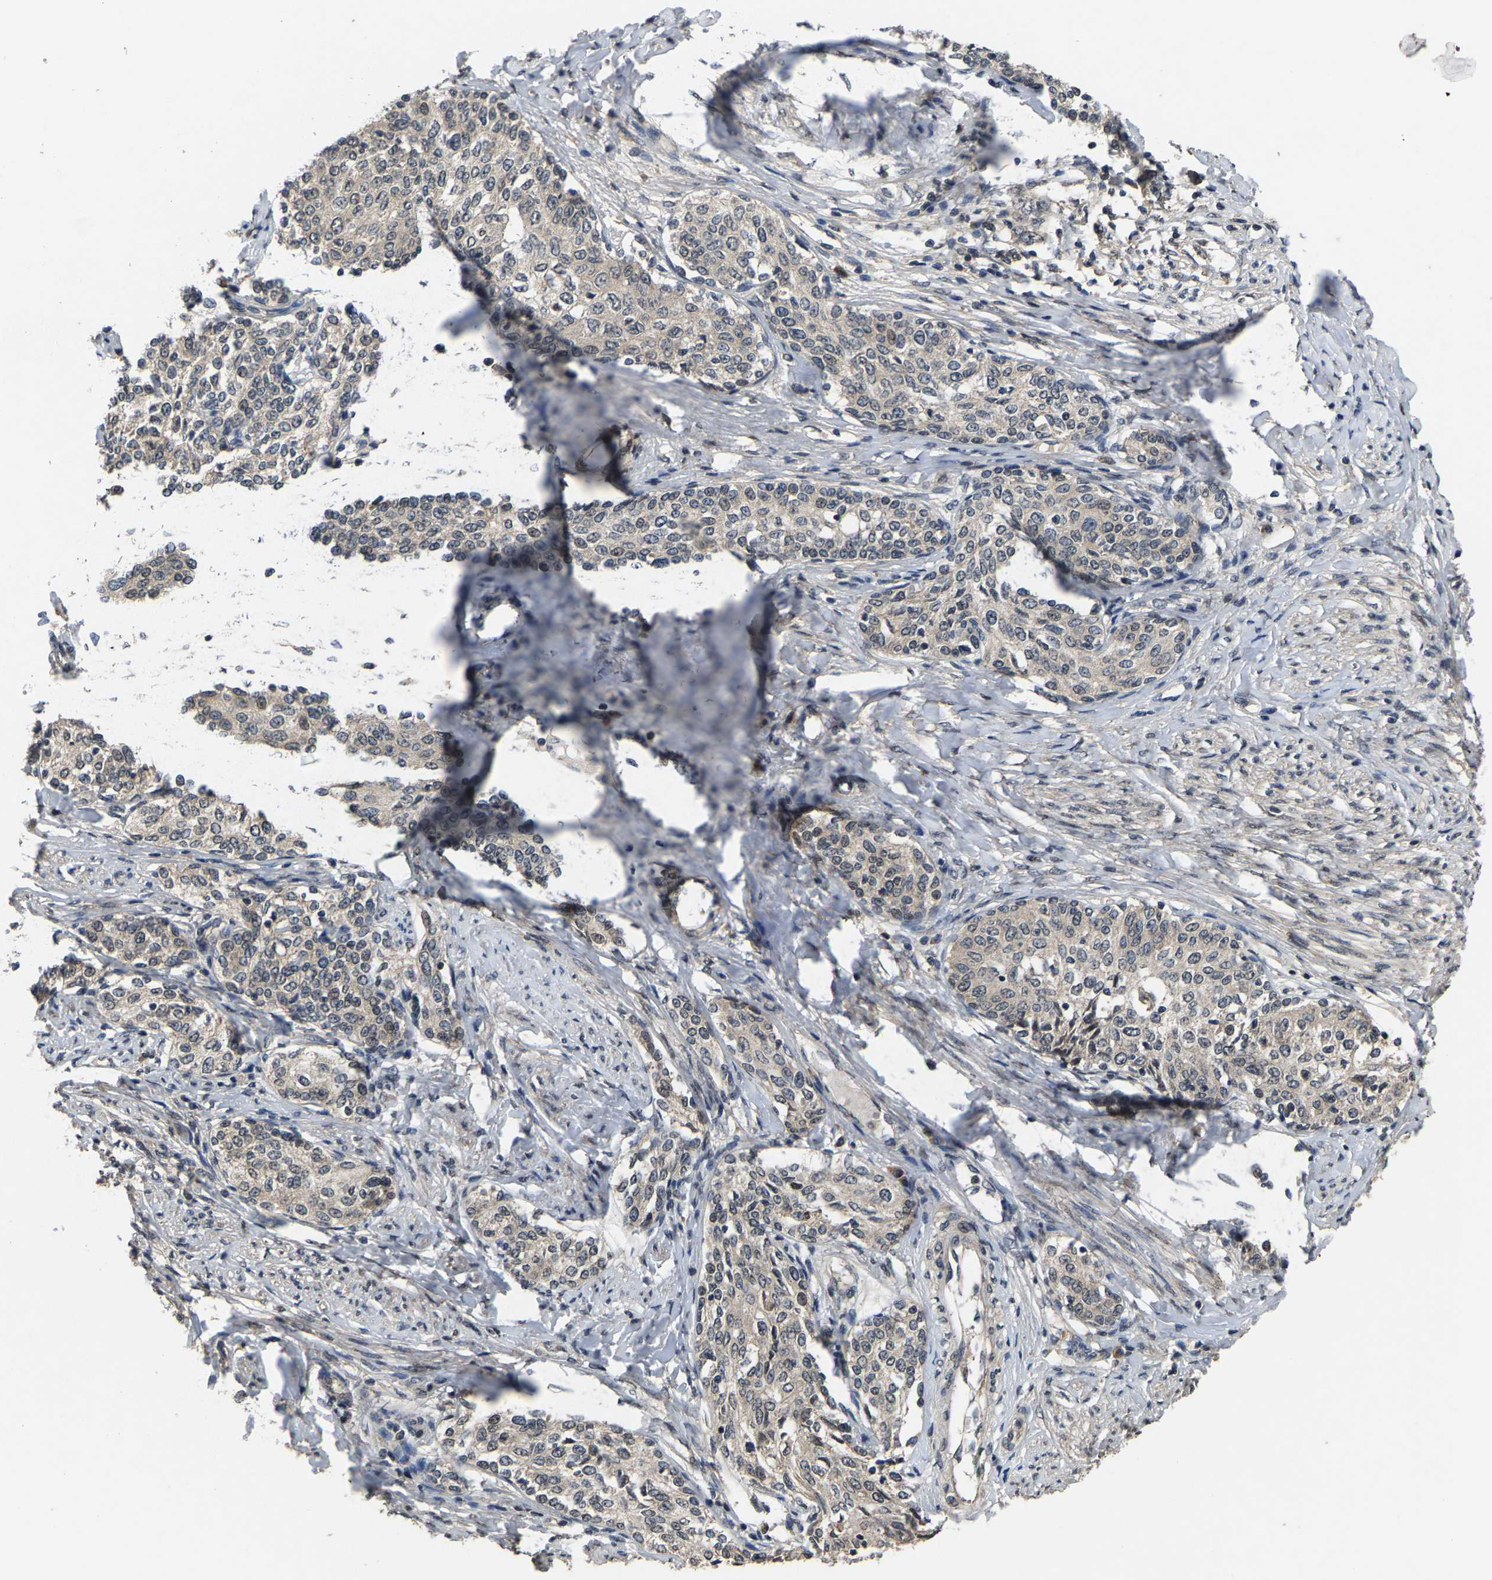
{"staining": {"intensity": "weak", "quantity": "<25%", "location": "cytoplasmic/membranous,nuclear"}, "tissue": "cervical cancer", "cell_type": "Tumor cells", "image_type": "cancer", "snomed": [{"axis": "morphology", "description": "Squamous cell carcinoma, NOS"}, {"axis": "morphology", "description": "Adenocarcinoma, NOS"}, {"axis": "topography", "description": "Cervix"}], "caption": "This is a histopathology image of IHC staining of squamous cell carcinoma (cervical), which shows no positivity in tumor cells. (DAB (3,3'-diaminobenzidine) IHC with hematoxylin counter stain).", "gene": "HUWE1", "patient": {"sex": "female", "age": 52}}